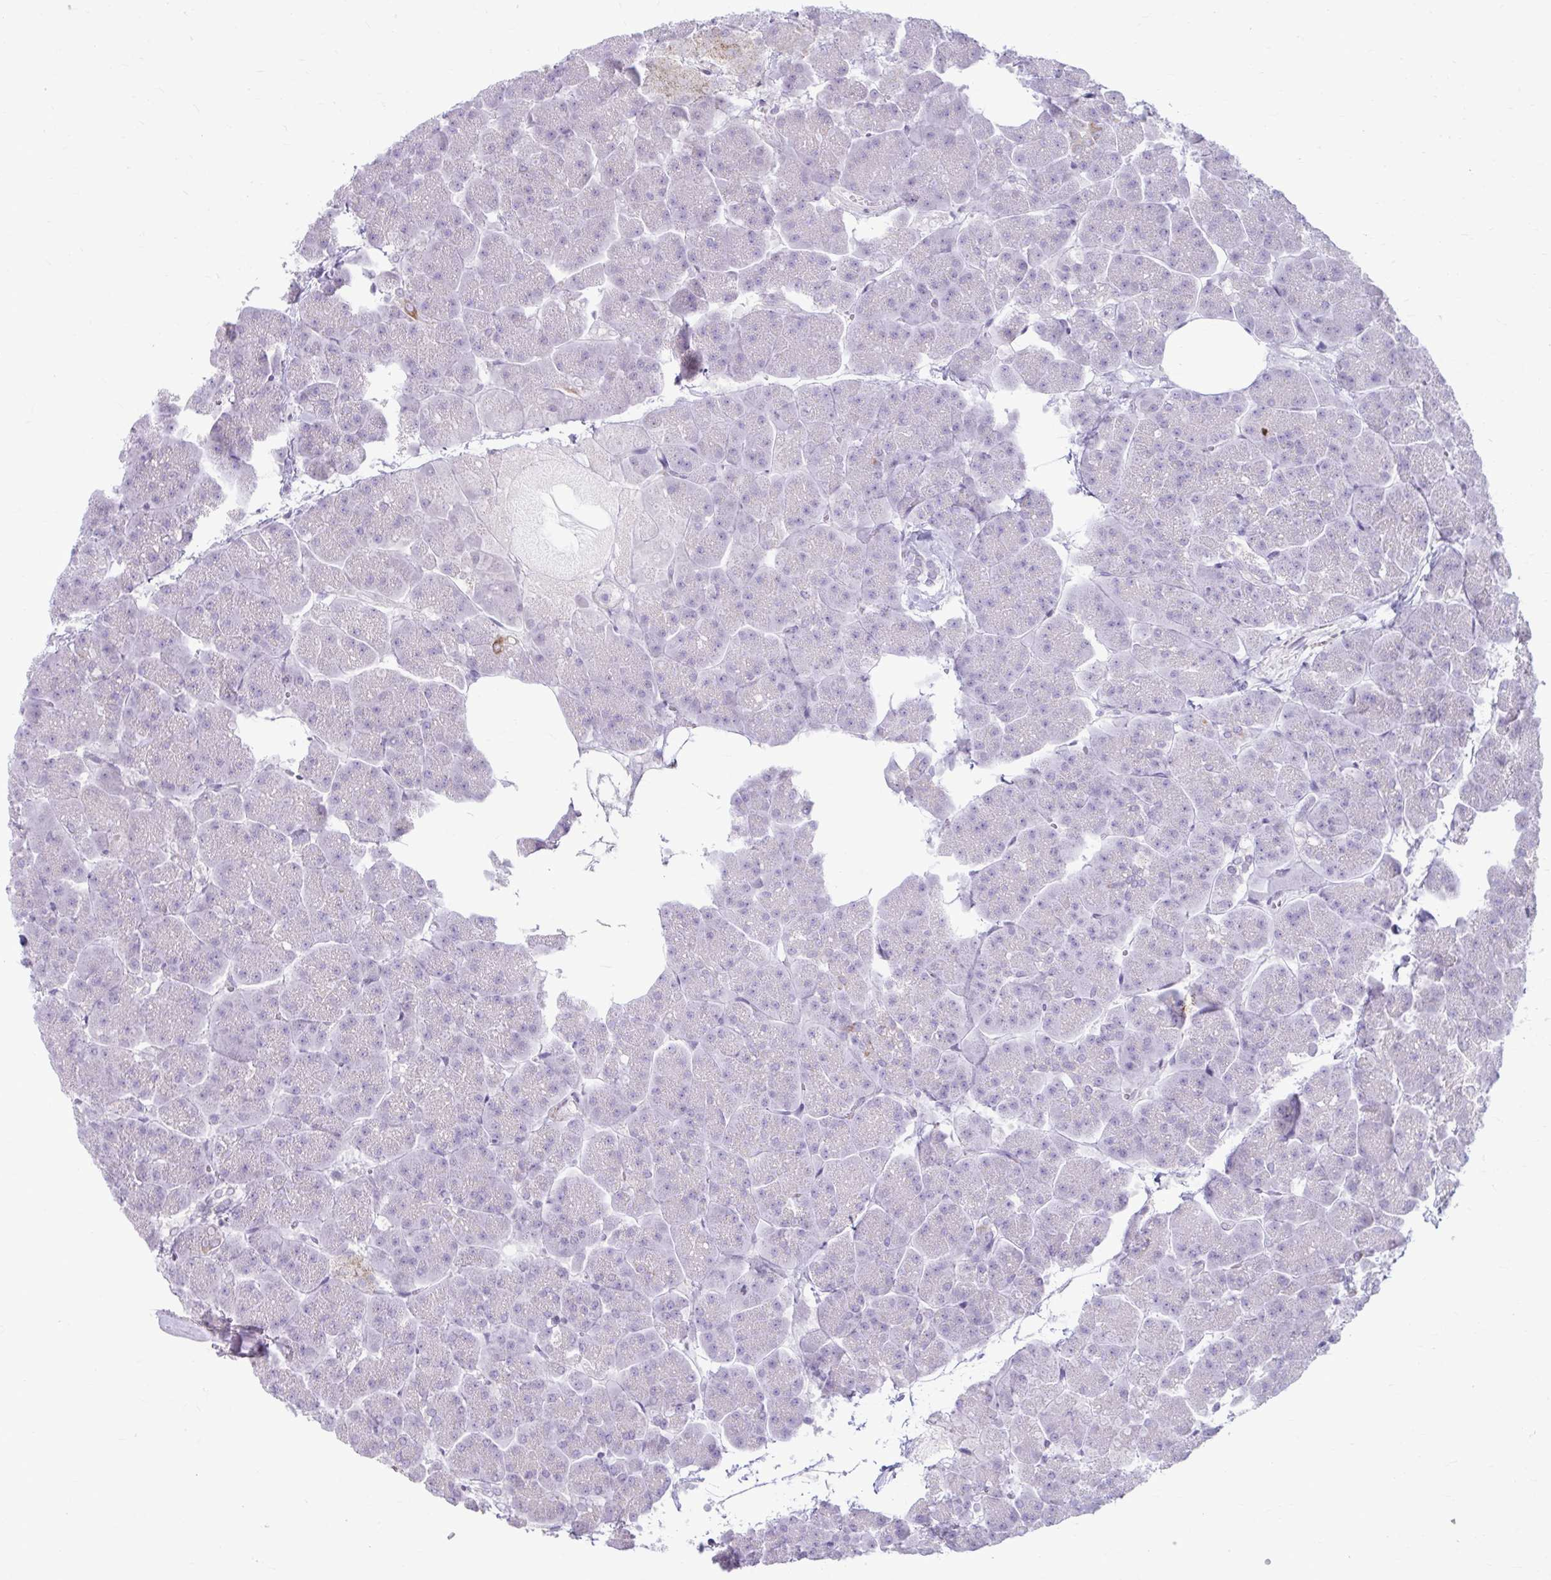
{"staining": {"intensity": "negative", "quantity": "none", "location": "none"}, "tissue": "pancreas", "cell_type": "Exocrine glandular cells", "image_type": "normal", "snomed": [{"axis": "morphology", "description": "Normal tissue, NOS"}, {"axis": "topography", "description": "Pancreas"}, {"axis": "topography", "description": "Peripheral nerve tissue"}], "caption": "High power microscopy micrograph of an immunohistochemistry photomicrograph of unremarkable pancreas, revealing no significant positivity in exocrine glandular cells.", "gene": "MSMO1", "patient": {"sex": "male", "age": 54}}